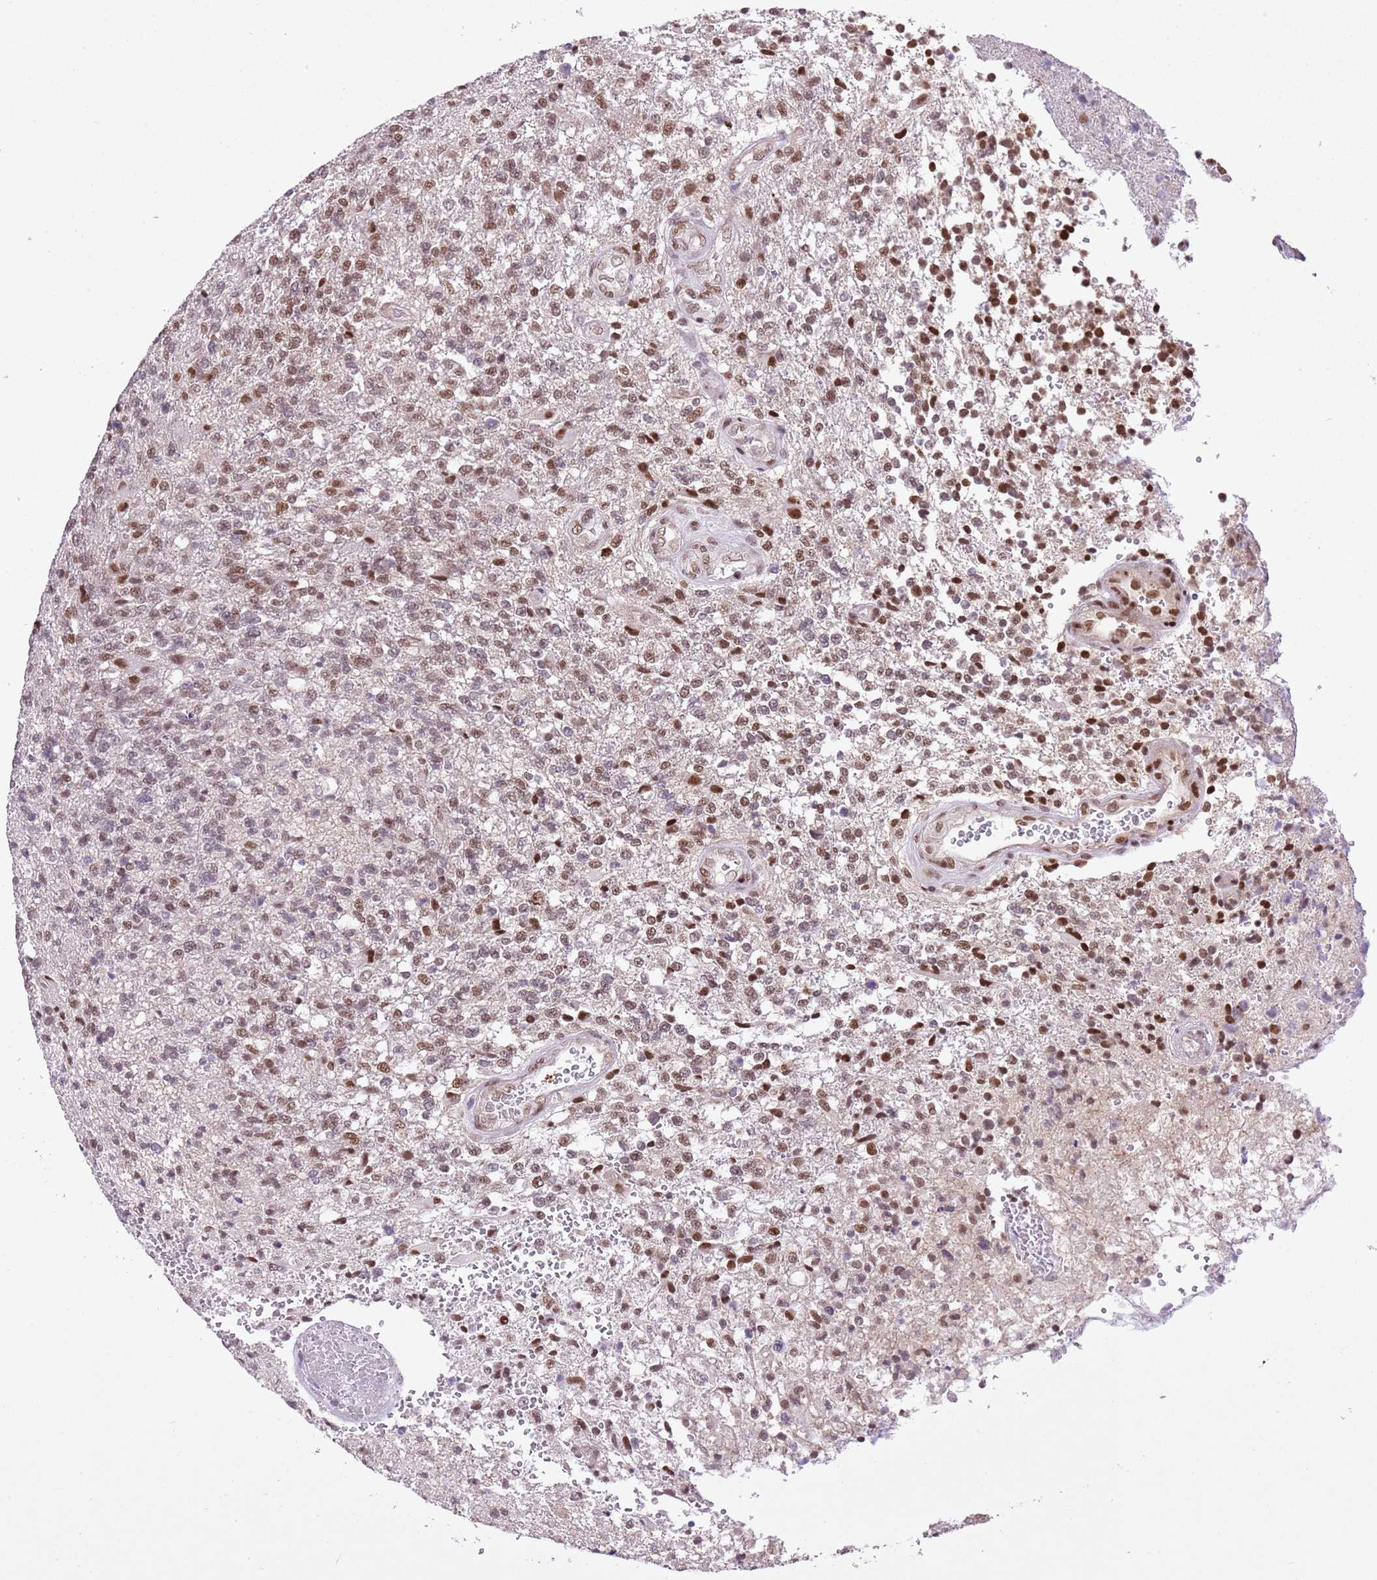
{"staining": {"intensity": "moderate", "quantity": ">75%", "location": "nuclear"}, "tissue": "glioma", "cell_type": "Tumor cells", "image_type": "cancer", "snomed": [{"axis": "morphology", "description": "Glioma, malignant, High grade"}, {"axis": "topography", "description": "Brain"}], "caption": "A photomicrograph of human glioma stained for a protein demonstrates moderate nuclear brown staining in tumor cells. (brown staining indicates protein expression, while blue staining denotes nuclei).", "gene": "NACC2", "patient": {"sex": "male", "age": 56}}